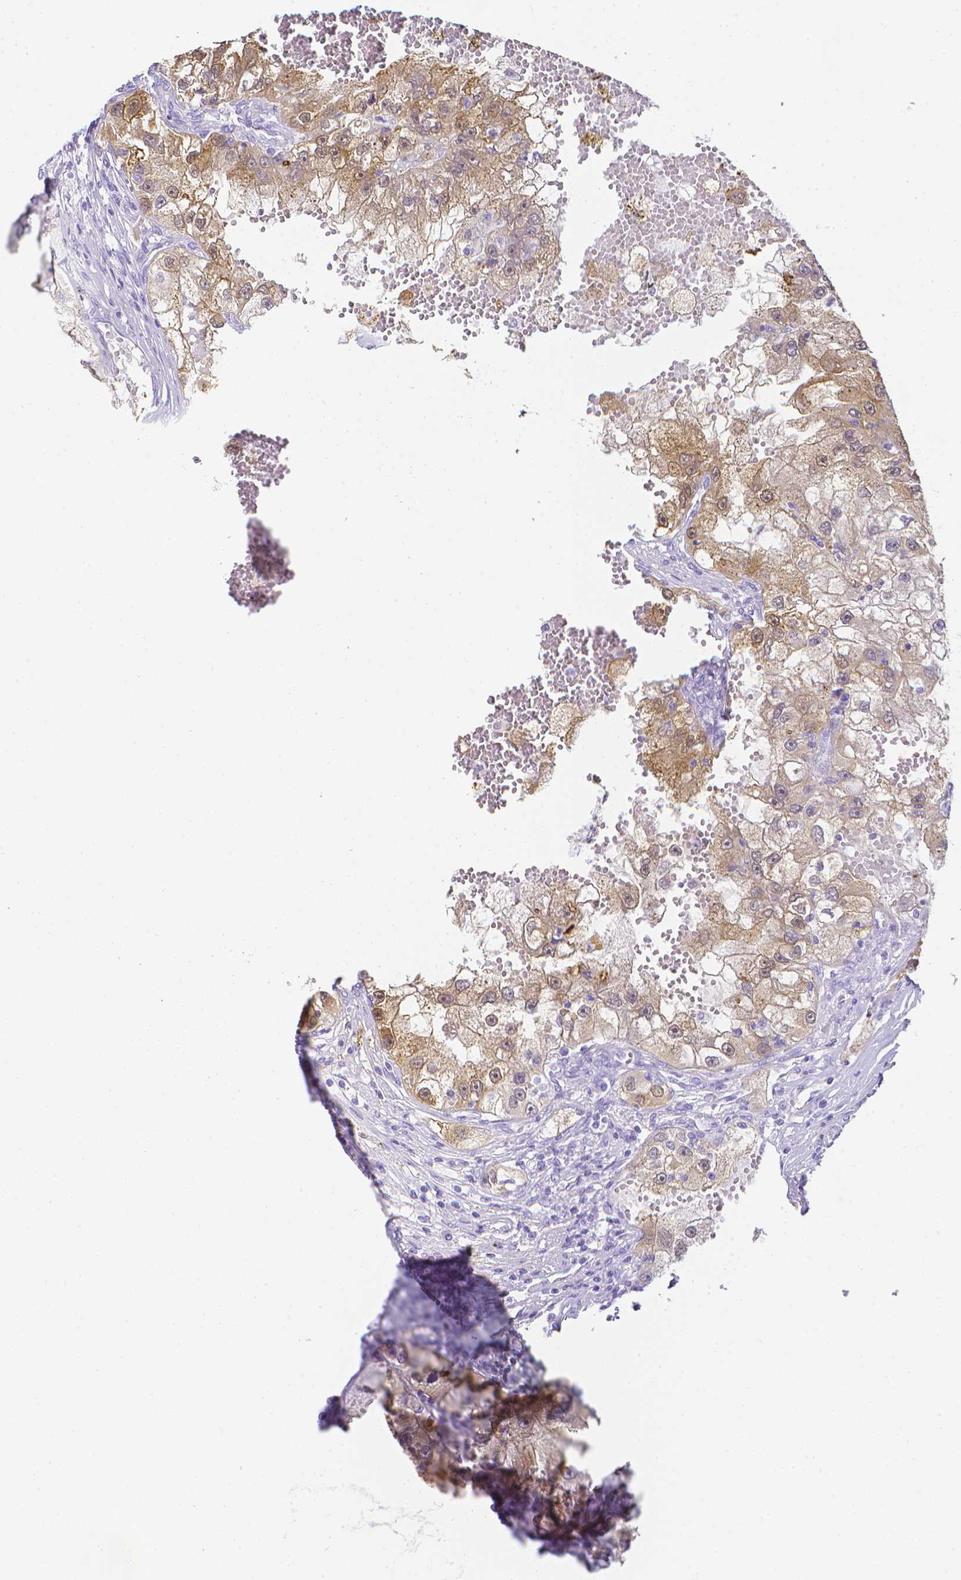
{"staining": {"intensity": "weak", "quantity": ">75%", "location": "cytoplasmic/membranous,nuclear"}, "tissue": "renal cancer", "cell_type": "Tumor cells", "image_type": "cancer", "snomed": [{"axis": "morphology", "description": "Adenocarcinoma, NOS"}, {"axis": "topography", "description": "Kidney"}], "caption": "Immunohistochemical staining of human renal cancer (adenocarcinoma) demonstrates weak cytoplasmic/membranous and nuclear protein staining in about >75% of tumor cells. Nuclei are stained in blue.", "gene": "LGALS4", "patient": {"sex": "male", "age": 63}}